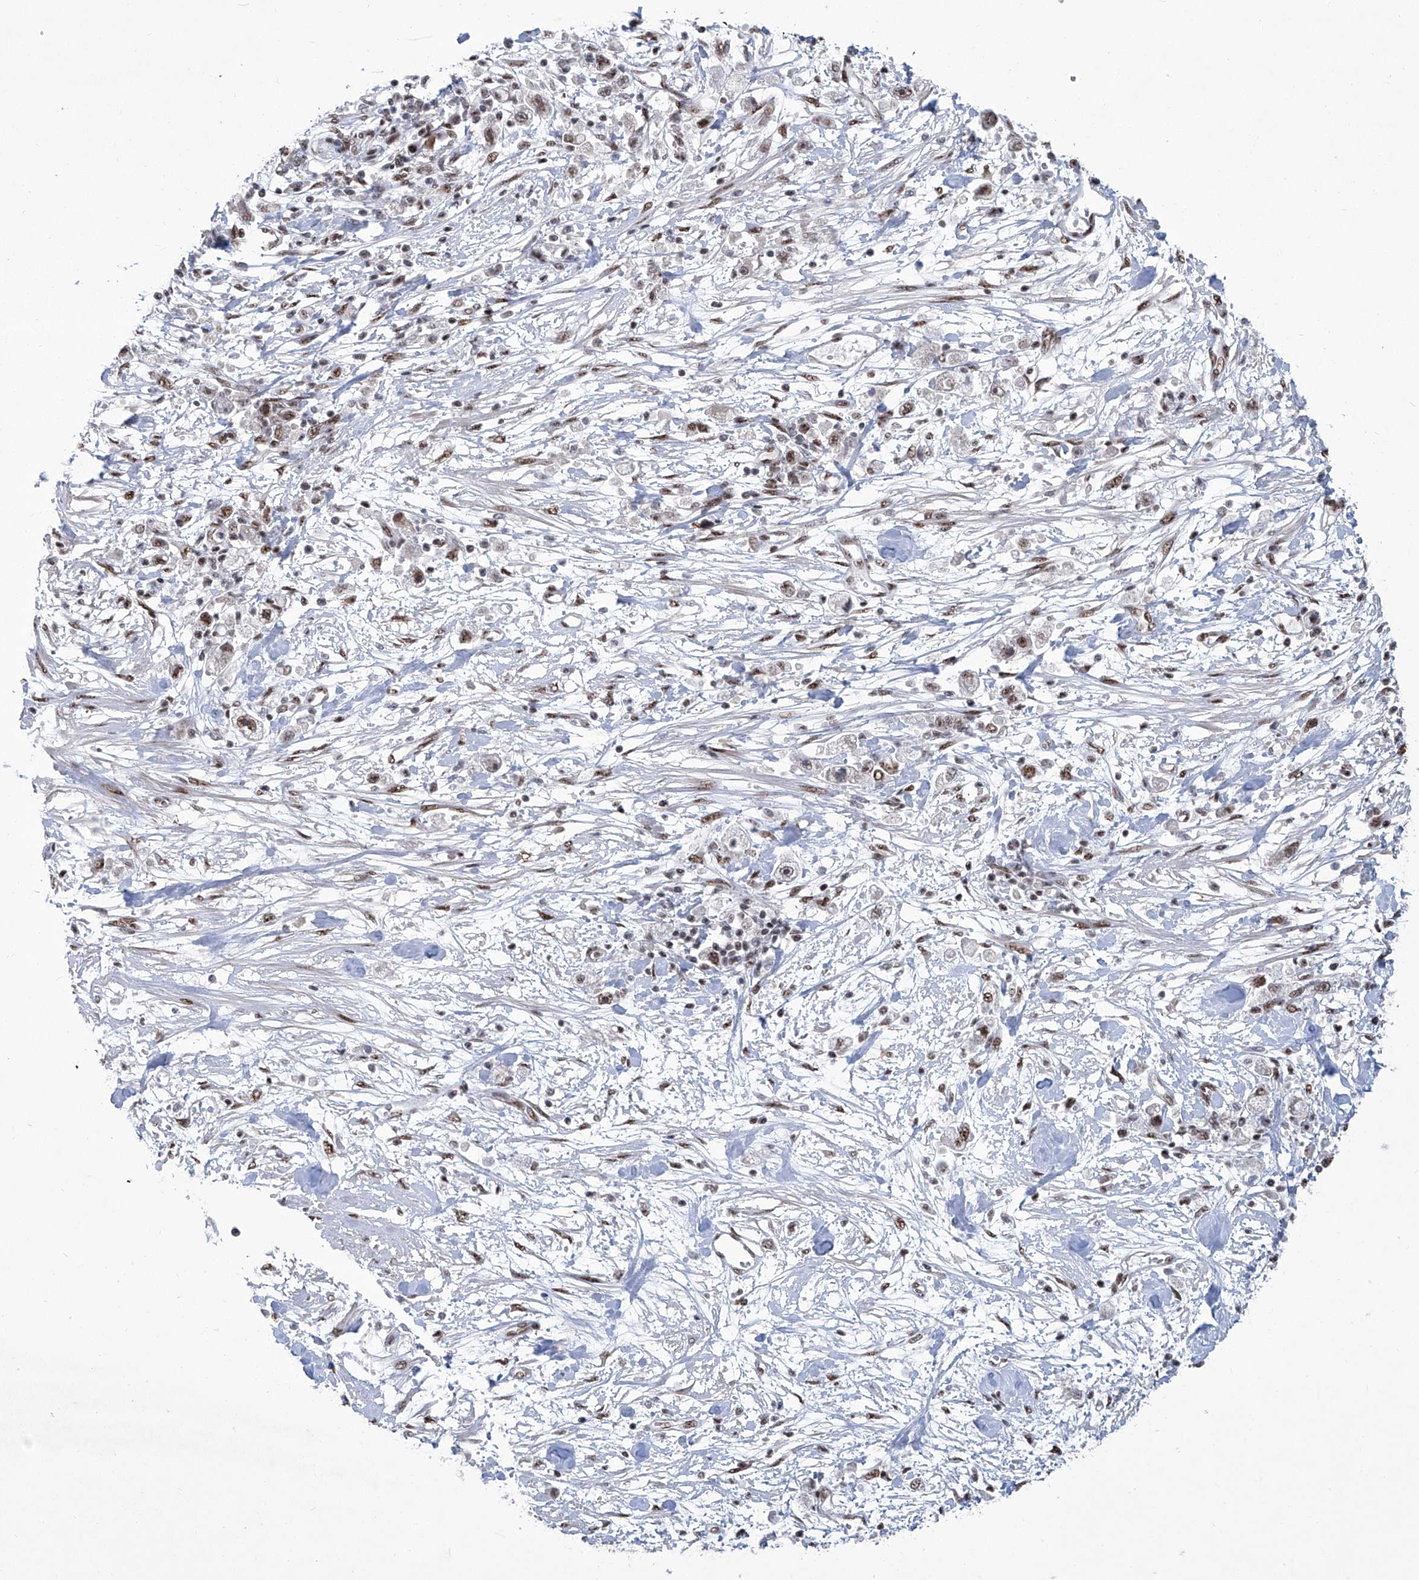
{"staining": {"intensity": "moderate", "quantity": ">75%", "location": "nuclear"}, "tissue": "stomach cancer", "cell_type": "Tumor cells", "image_type": "cancer", "snomed": [{"axis": "morphology", "description": "Adenocarcinoma, NOS"}, {"axis": "topography", "description": "Stomach"}], "caption": "Moderate nuclear protein positivity is identified in about >75% of tumor cells in stomach cancer.", "gene": "FBXL4", "patient": {"sex": "female", "age": 59}}